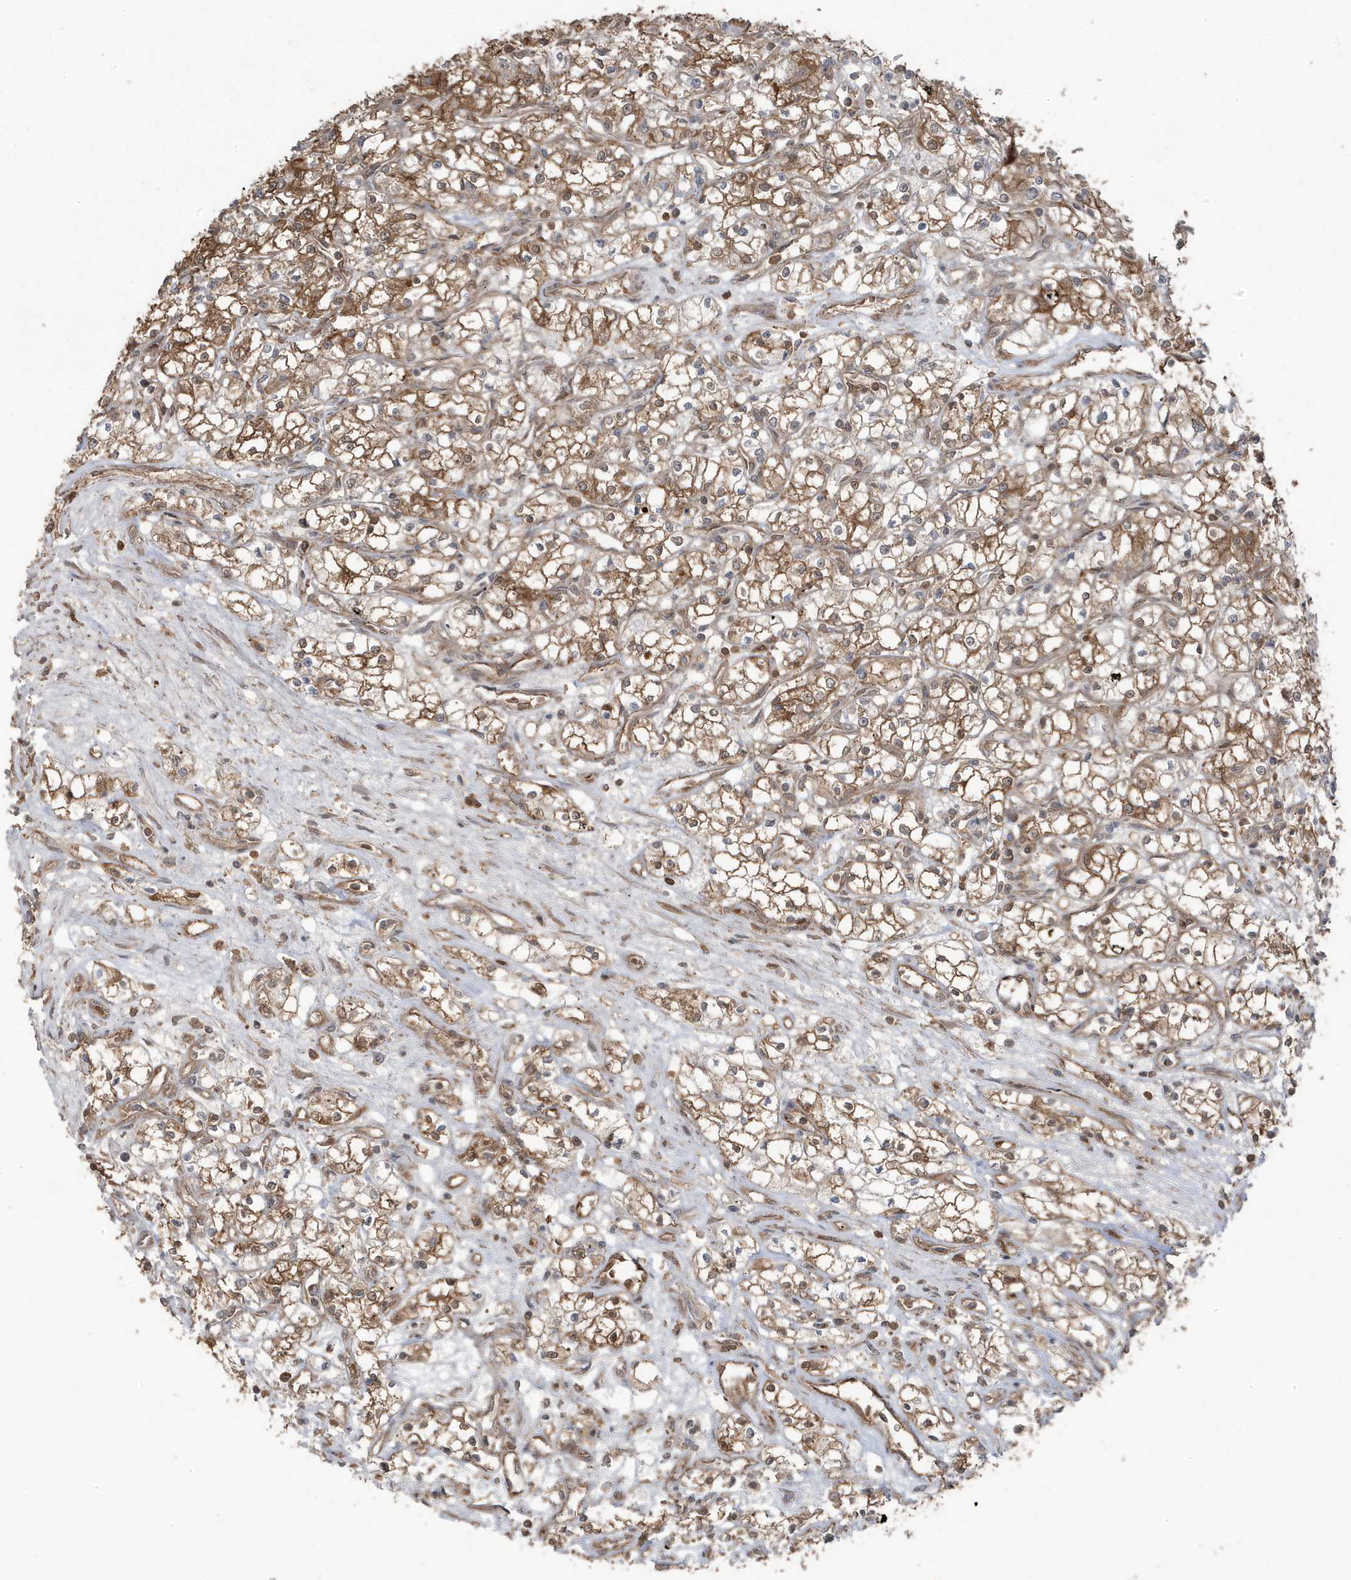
{"staining": {"intensity": "moderate", "quantity": ">75%", "location": "cytoplasmic/membranous"}, "tissue": "renal cancer", "cell_type": "Tumor cells", "image_type": "cancer", "snomed": [{"axis": "morphology", "description": "Adenocarcinoma, NOS"}, {"axis": "topography", "description": "Kidney"}], "caption": "Approximately >75% of tumor cells in renal cancer (adenocarcinoma) show moderate cytoplasmic/membranous protein staining as visualized by brown immunohistochemical staining.", "gene": "ASAP1", "patient": {"sex": "male", "age": 59}}